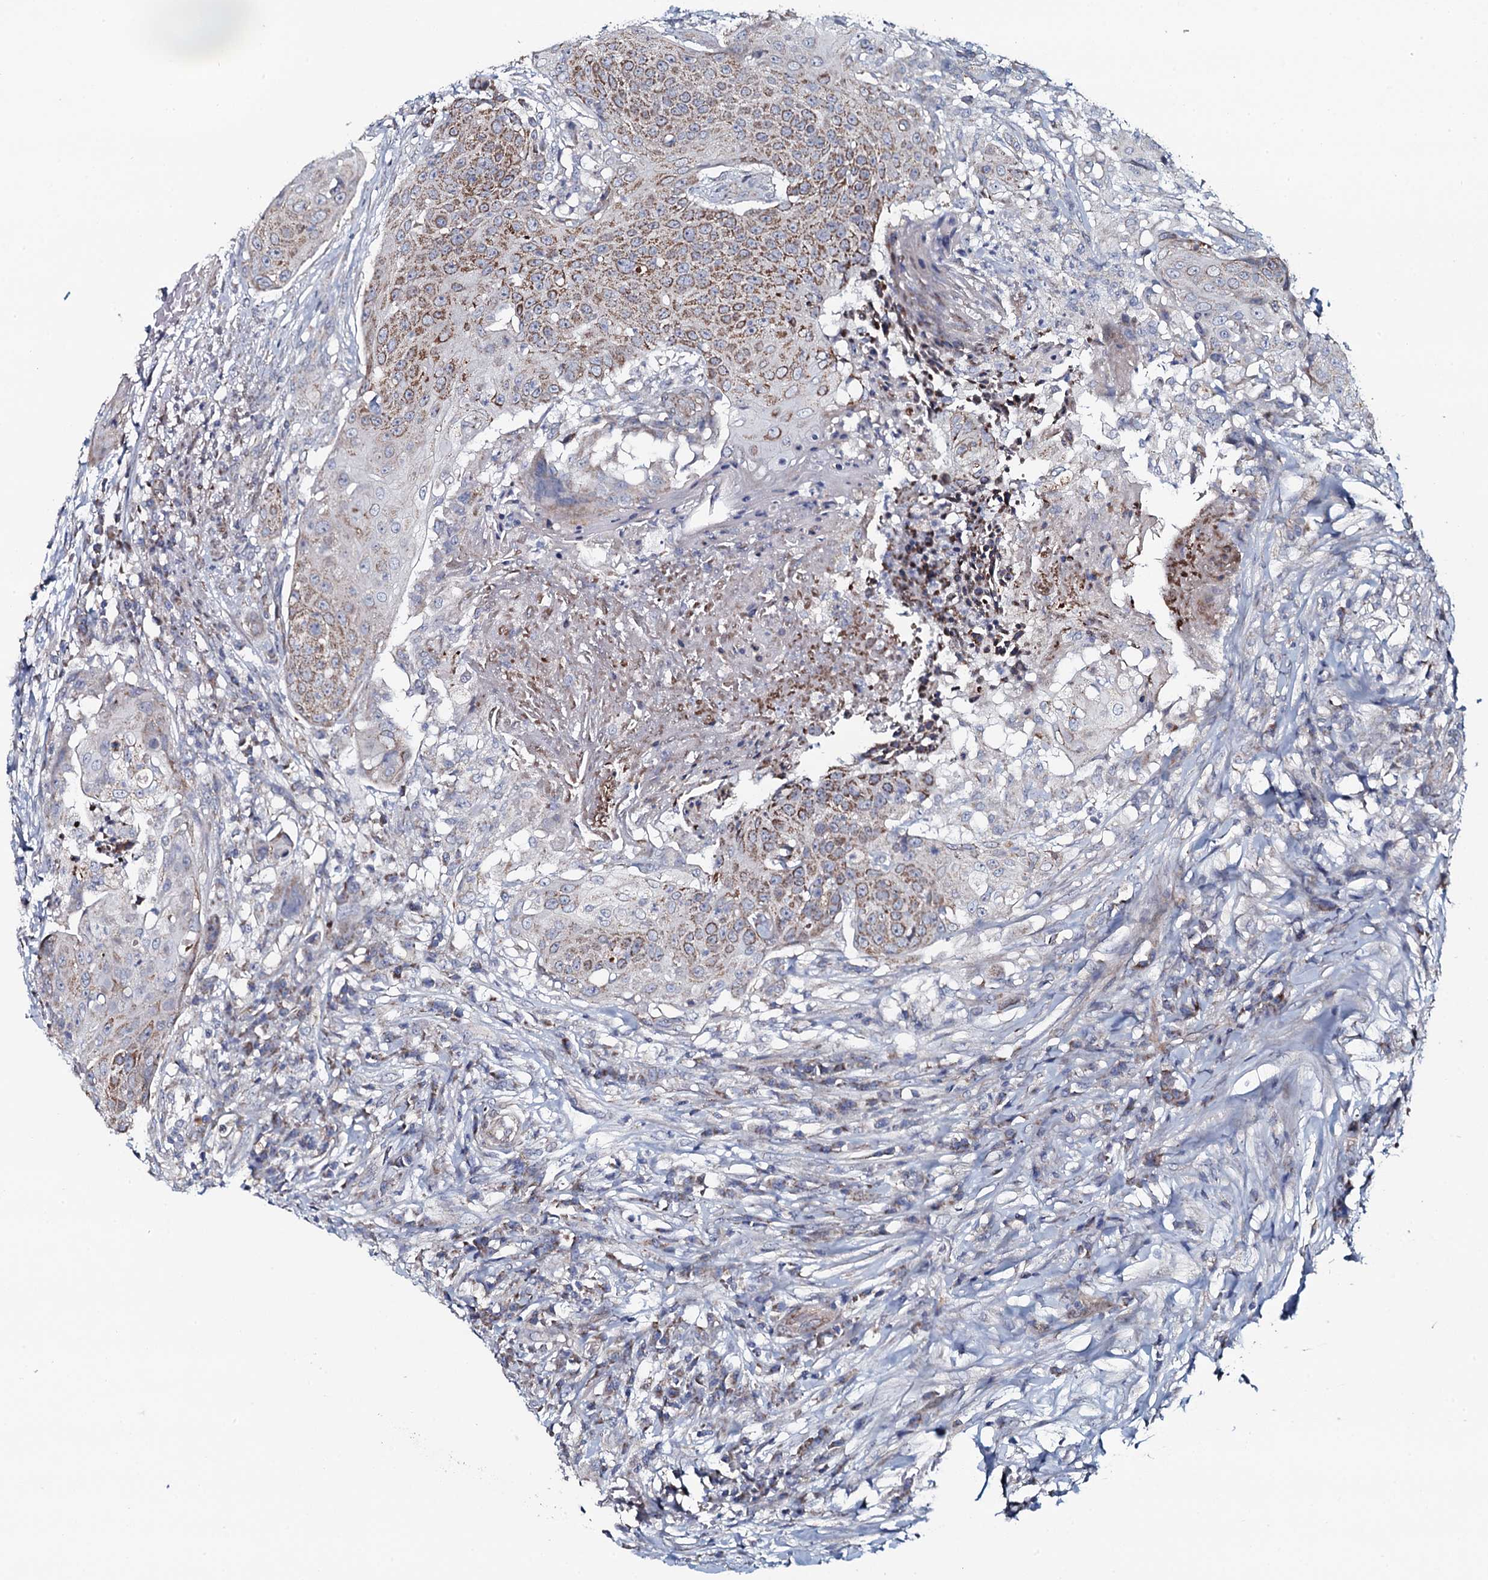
{"staining": {"intensity": "moderate", "quantity": ">75%", "location": "cytoplasmic/membranous"}, "tissue": "urothelial cancer", "cell_type": "Tumor cells", "image_type": "cancer", "snomed": [{"axis": "morphology", "description": "Urothelial carcinoma, High grade"}, {"axis": "topography", "description": "Urinary bladder"}], "caption": "Human urothelial cancer stained for a protein (brown) exhibits moderate cytoplasmic/membranous positive staining in about >75% of tumor cells.", "gene": "KCTD4", "patient": {"sex": "female", "age": 63}}